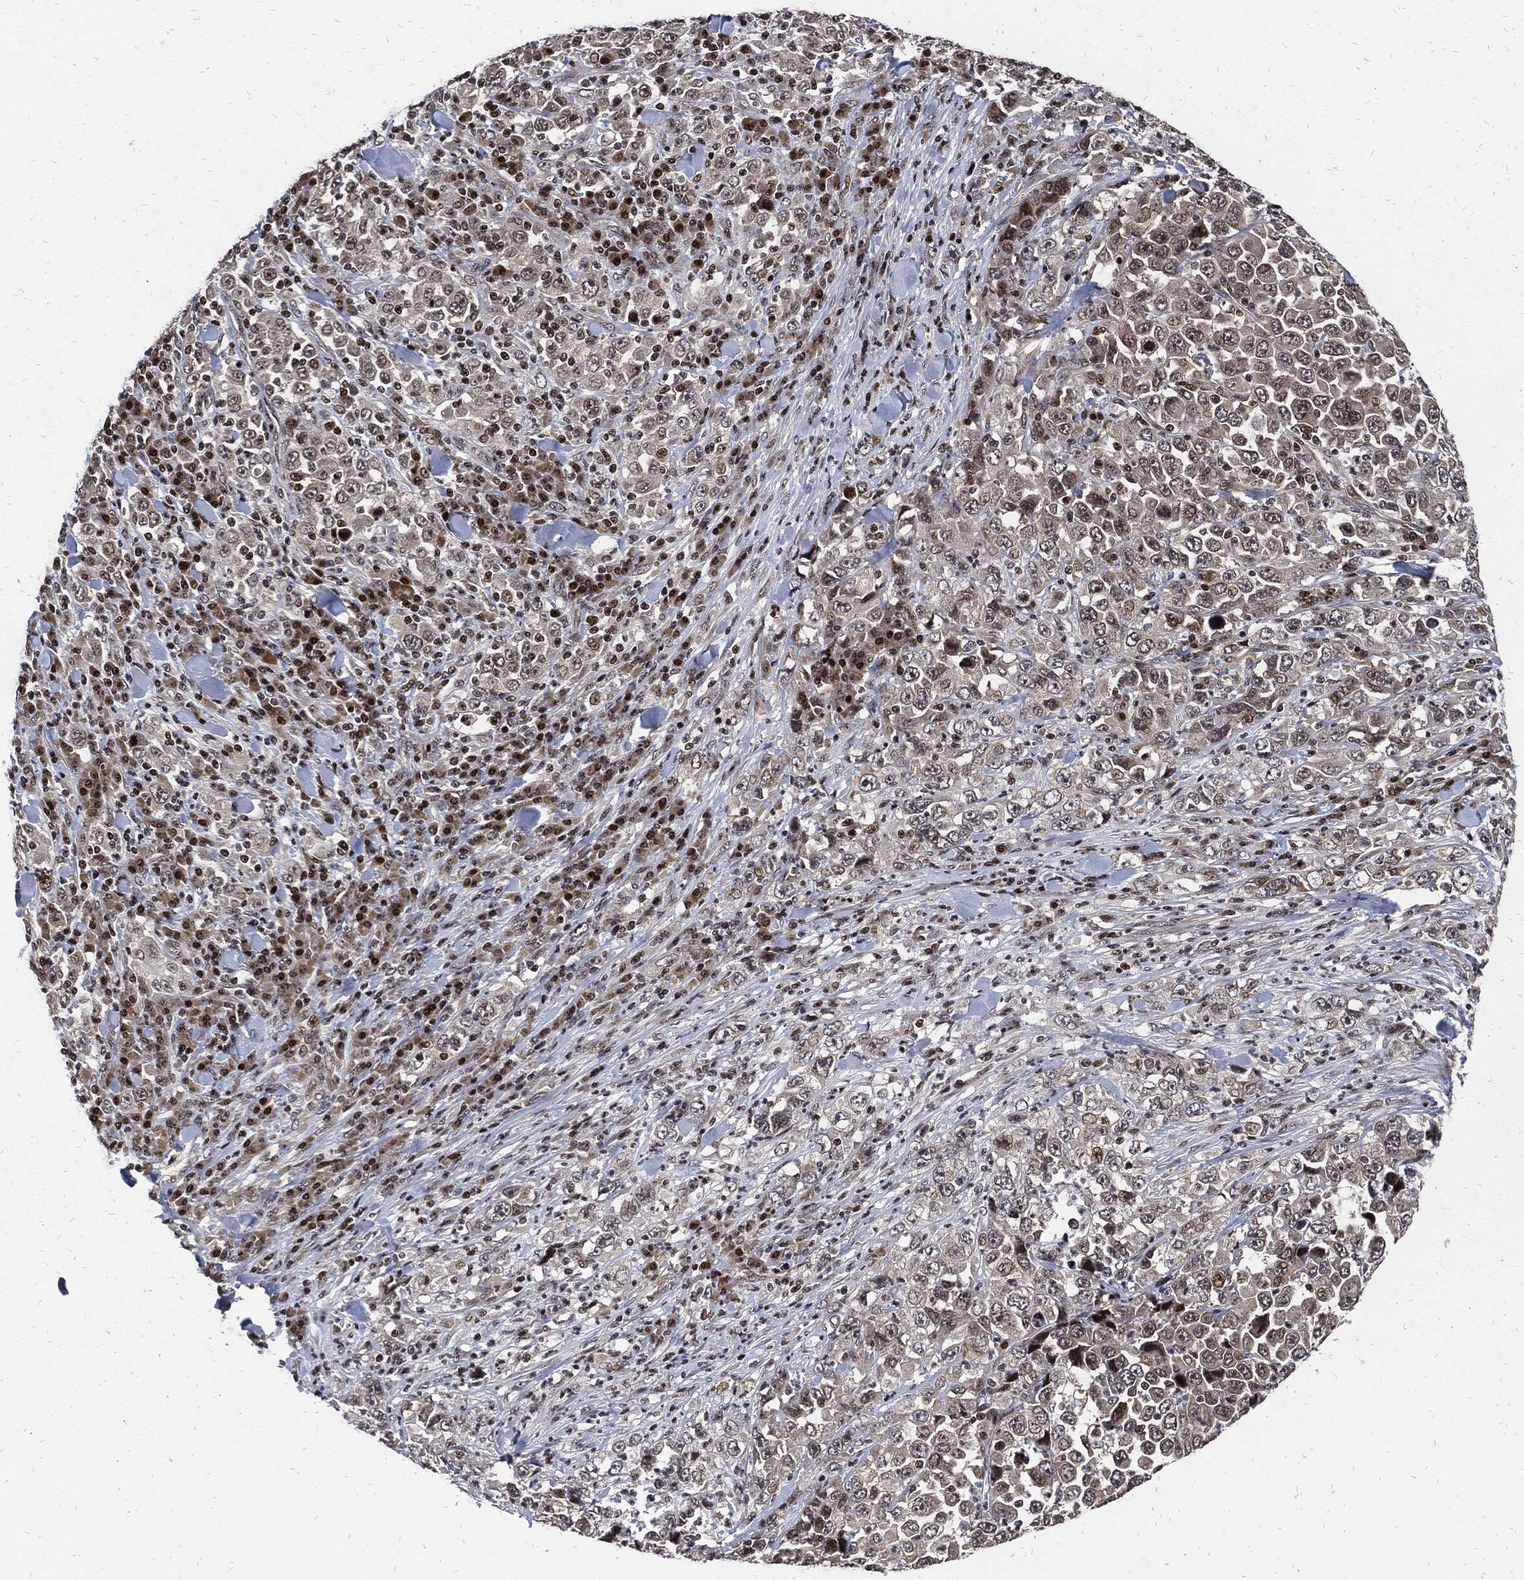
{"staining": {"intensity": "negative", "quantity": "none", "location": "none"}, "tissue": "stomach cancer", "cell_type": "Tumor cells", "image_type": "cancer", "snomed": [{"axis": "morphology", "description": "Normal tissue, NOS"}, {"axis": "morphology", "description": "Adenocarcinoma, NOS"}, {"axis": "topography", "description": "Stomach, upper"}, {"axis": "topography", "description": "Stomach"}], "caption": "DAB immunohistochemical staining of adenocarcinoma (stomach) demonstrates no significant expression in tumor cells.", "gene": "ZNF775", "patient": {"sex": "male", "age": 59}}